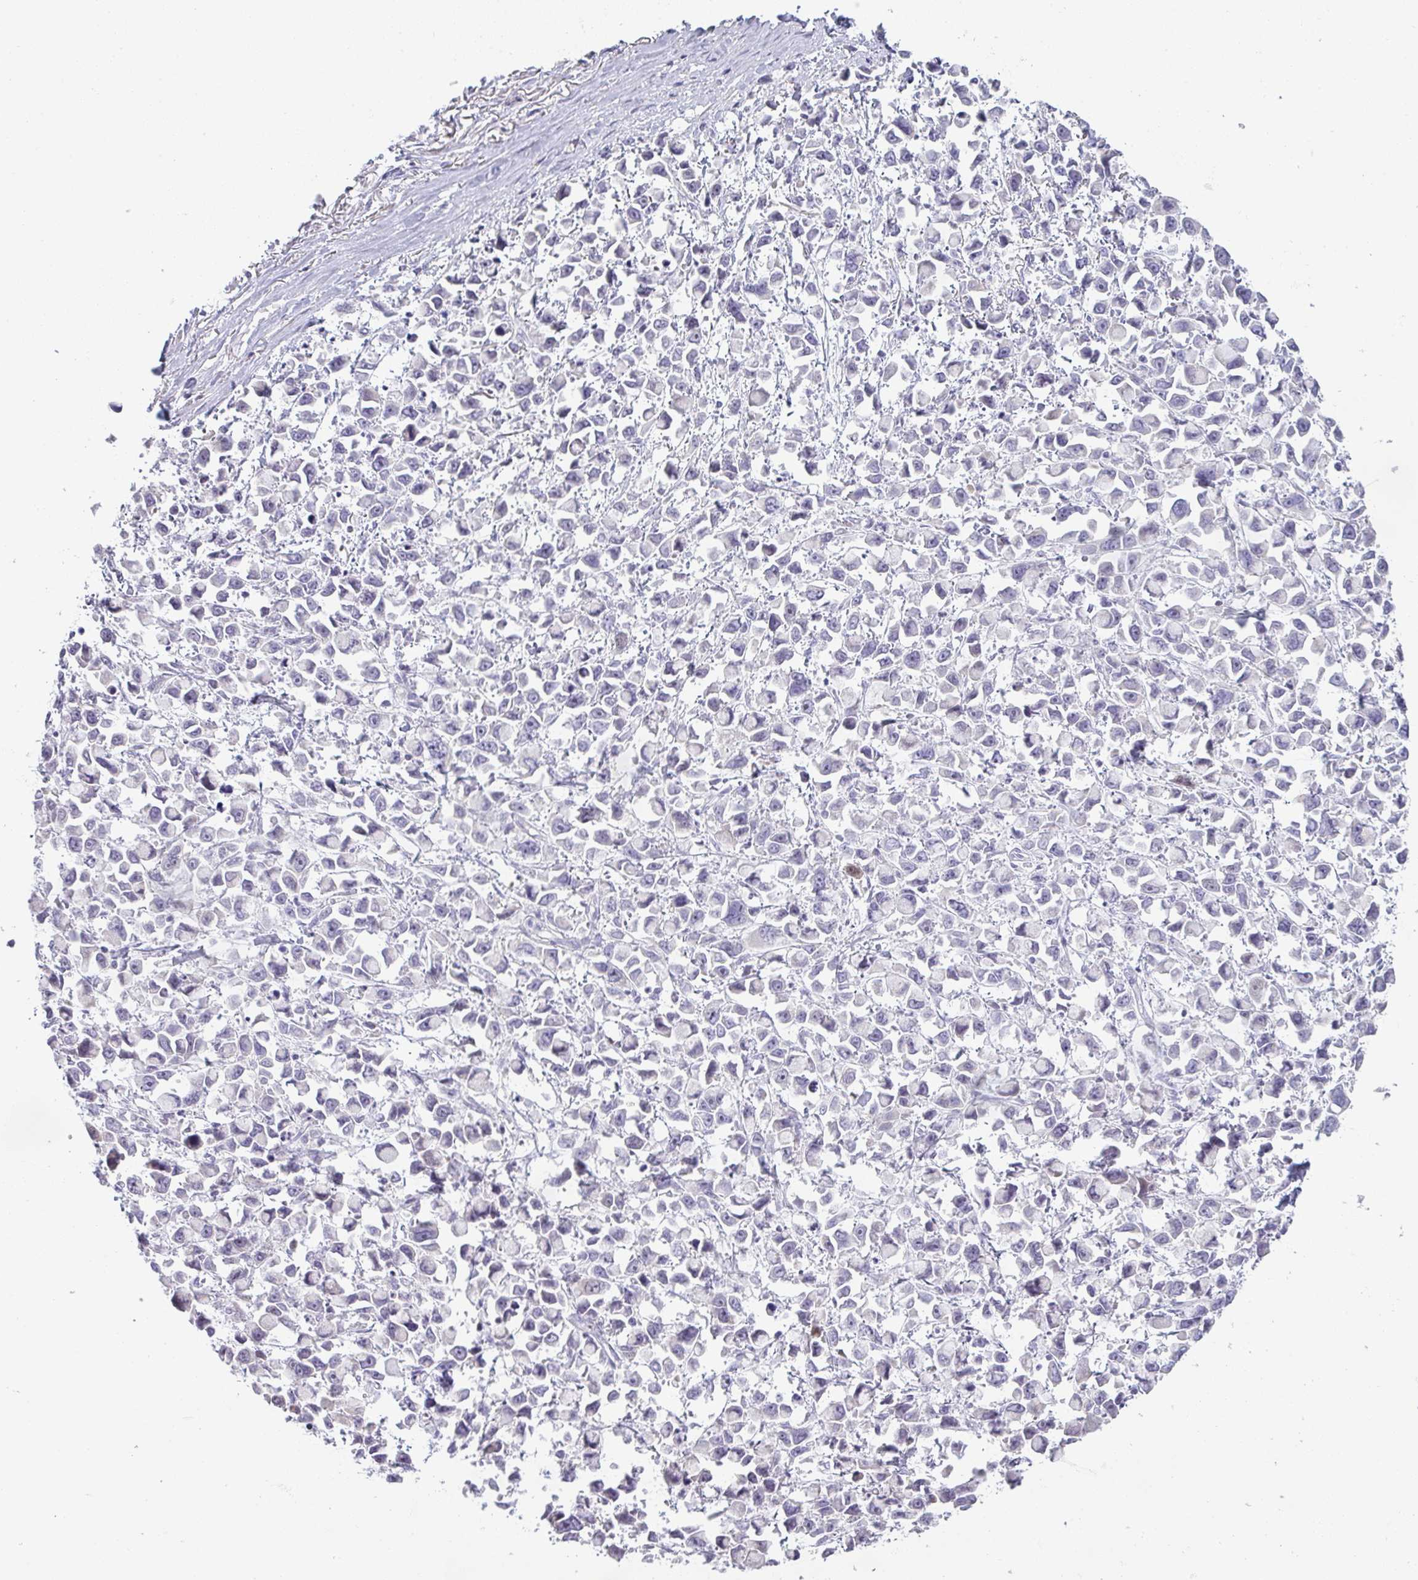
{"staining": {"intensity": "negative", "quantity": "none", "location": "none"}, "tissue": "stomach cancer", "cell_type": "Tumor cells", "image_type": "cancer", "snomed": [{"axis": "morphology", "description": "Adenocarcinoma, NOS"}, {"axis": "topography", "description": "Stomach"}], "caption": "A high-resolution histopathology image shows immunohistochemistry (IHC) staining of adenocarcinoma (stomach), which demonstrates no significant expression in tumor cells.", "gene": "SIRPB2", "patient": {"sex": "female", "age": 81}}